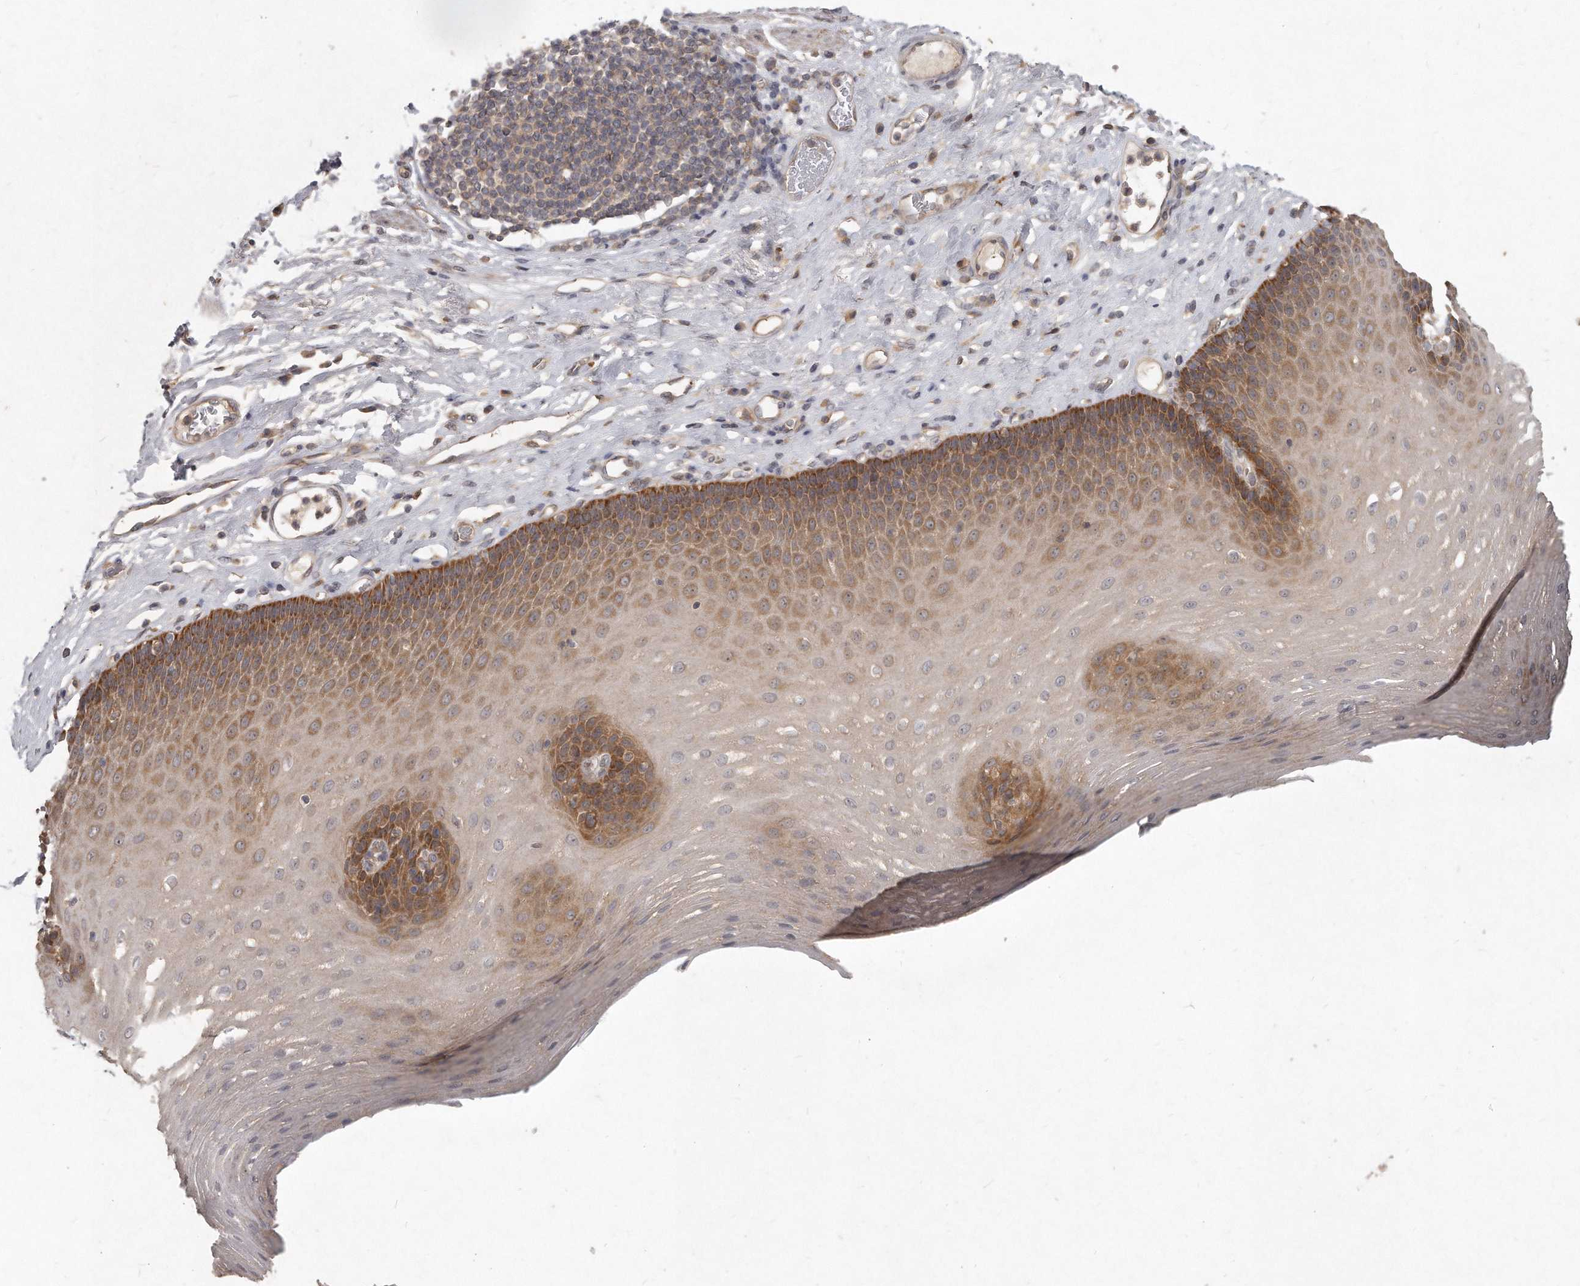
{"staining": {"intensity": "moderate", "quantity": ">75%", "location": "cytoplasmic/membranous"}, "tissue": "esophagus", "cell_type": "Squamous epithelial cells", "image_type": "normal", "snomed": [{"axis": "morphology", "description": "Normal tissue, NOS"}, {"axis": "topography", "description": "Esophagus"}], "caption": "Immunohistochemical staining of benign human esophagus demonstrates >75% levels of moderate cytoplasmic/membranous protein positivity in about >75% of squamous epithelial cells.", "gene": "LGALS8", "patient": {"sex": "male", "age": 62}}